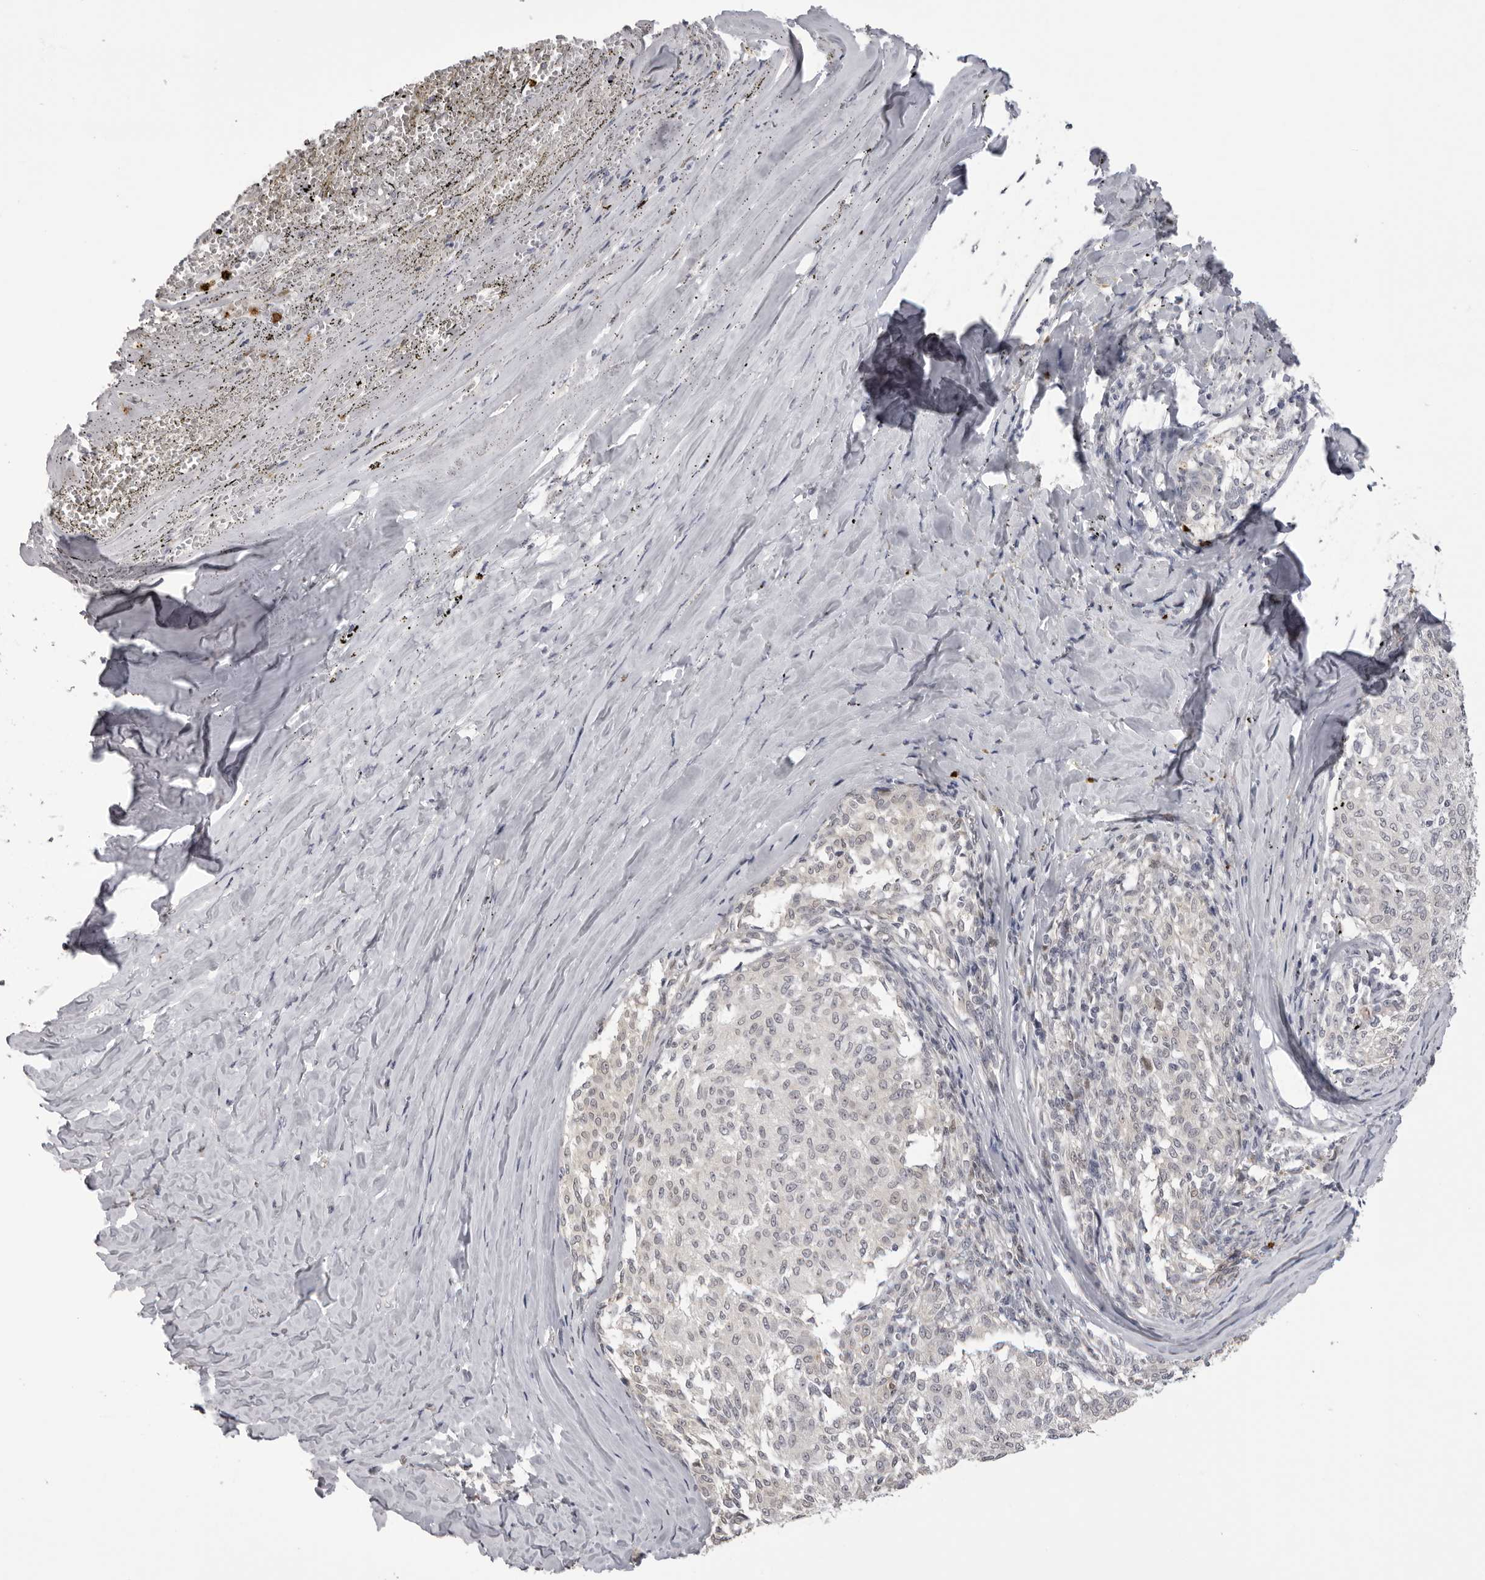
{"staining": {"intensity": "negative", "quantity": "none", "location": "none"}, "tissue": "melanoma", "cell_type": "Tumor cells", "image_type": "cancer", "snomed": [{"axis": "morphology", "description": "Malignant melanoma, NOS"}, {"axis": "topography", "description": "Skin"}], "caption": "DAB (3,3'-diaminobenzidine) immunohistochemical staining of melanoma displays no significant positivity in tumor cells. (Brightfield microscopy of DAB (3,3'-diaminobenzidine) IHC at high magnification).", "gene": "IL31", "patient": {"sex": "female", "age": 72}}